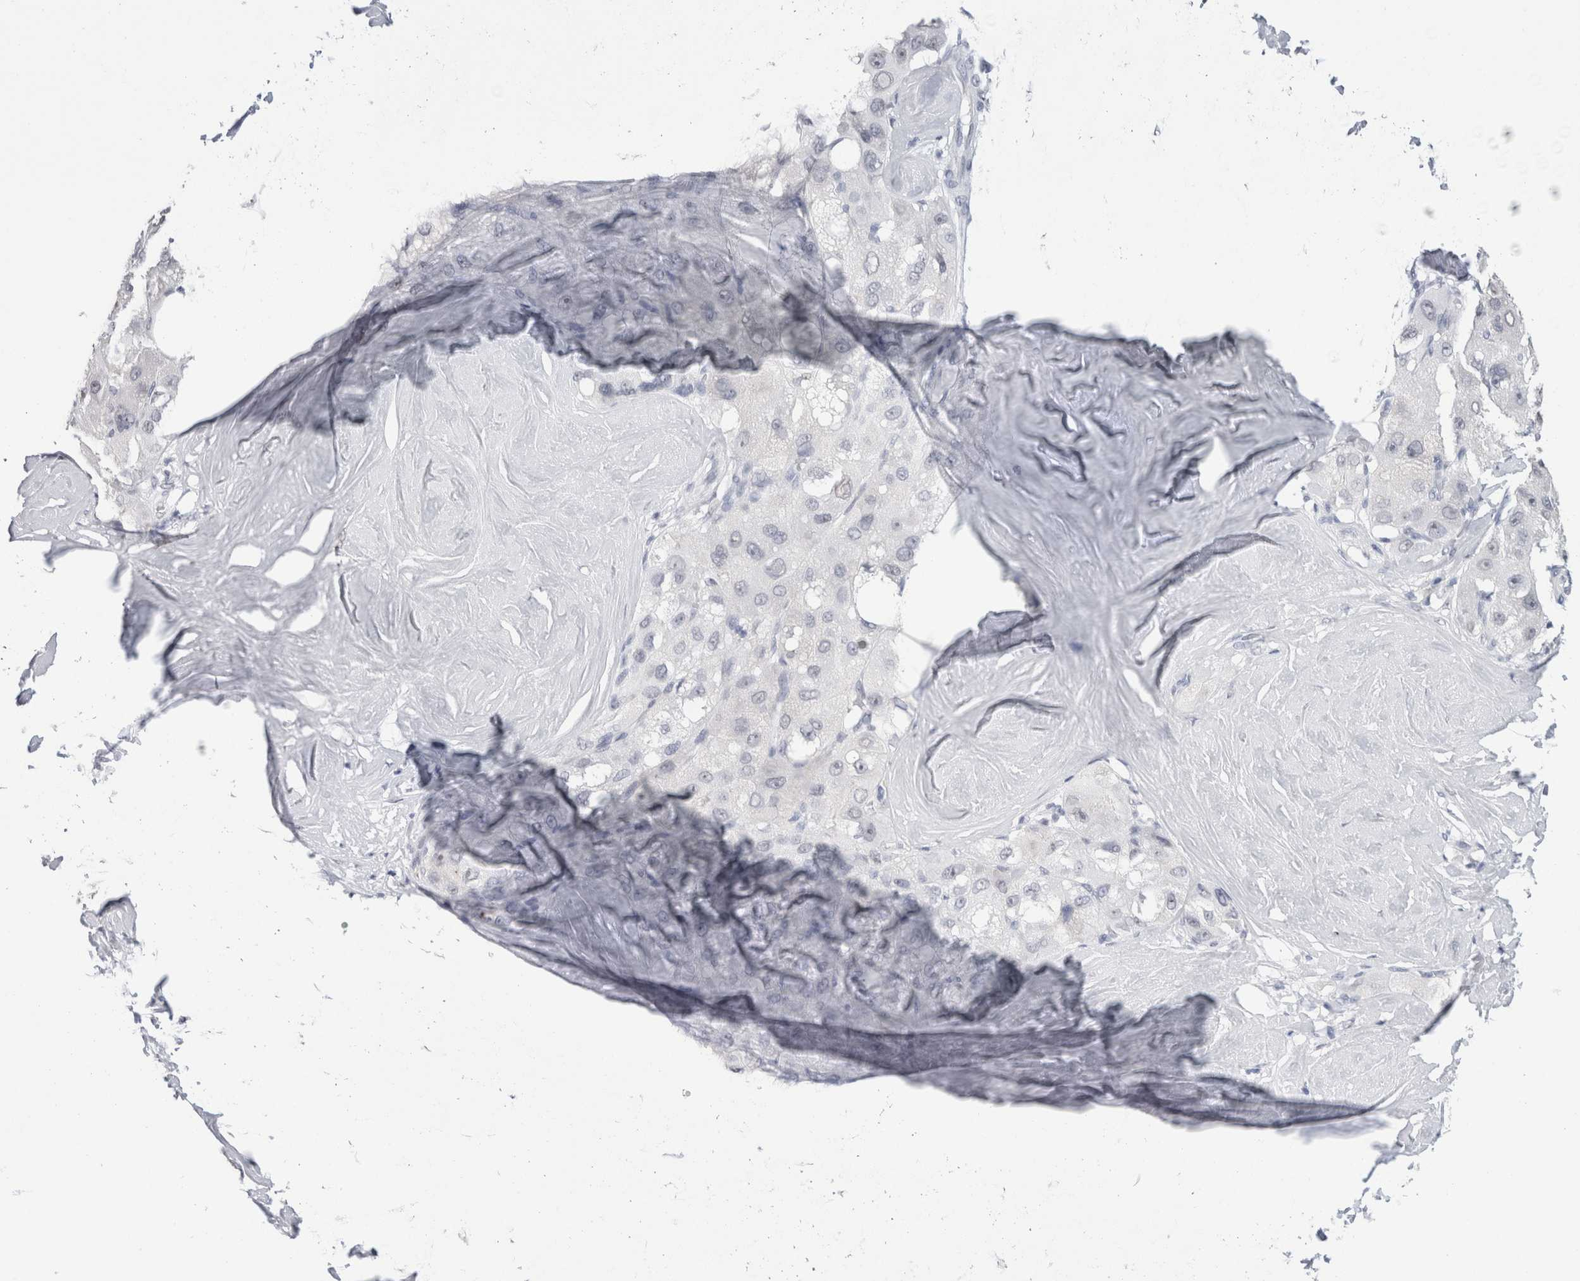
{"staining": {"intensity": "negative", "quantity": "none", "location": "none"}, "tissue": "liver cancer", "cell_type": "Tumor cells", "image_type": "cancer", "snomed": [{"axis": "morphology", "description": "Carcinoma, Hepatocellular, NOS"}, {"axis": "topography", "description": "Liver"}], "caption": "Tumor cells are negative for protein expression in human liver hepatocellular carcinoma.", "gene": "CADM3", "patient": {"sex": "male", "age": 80}}